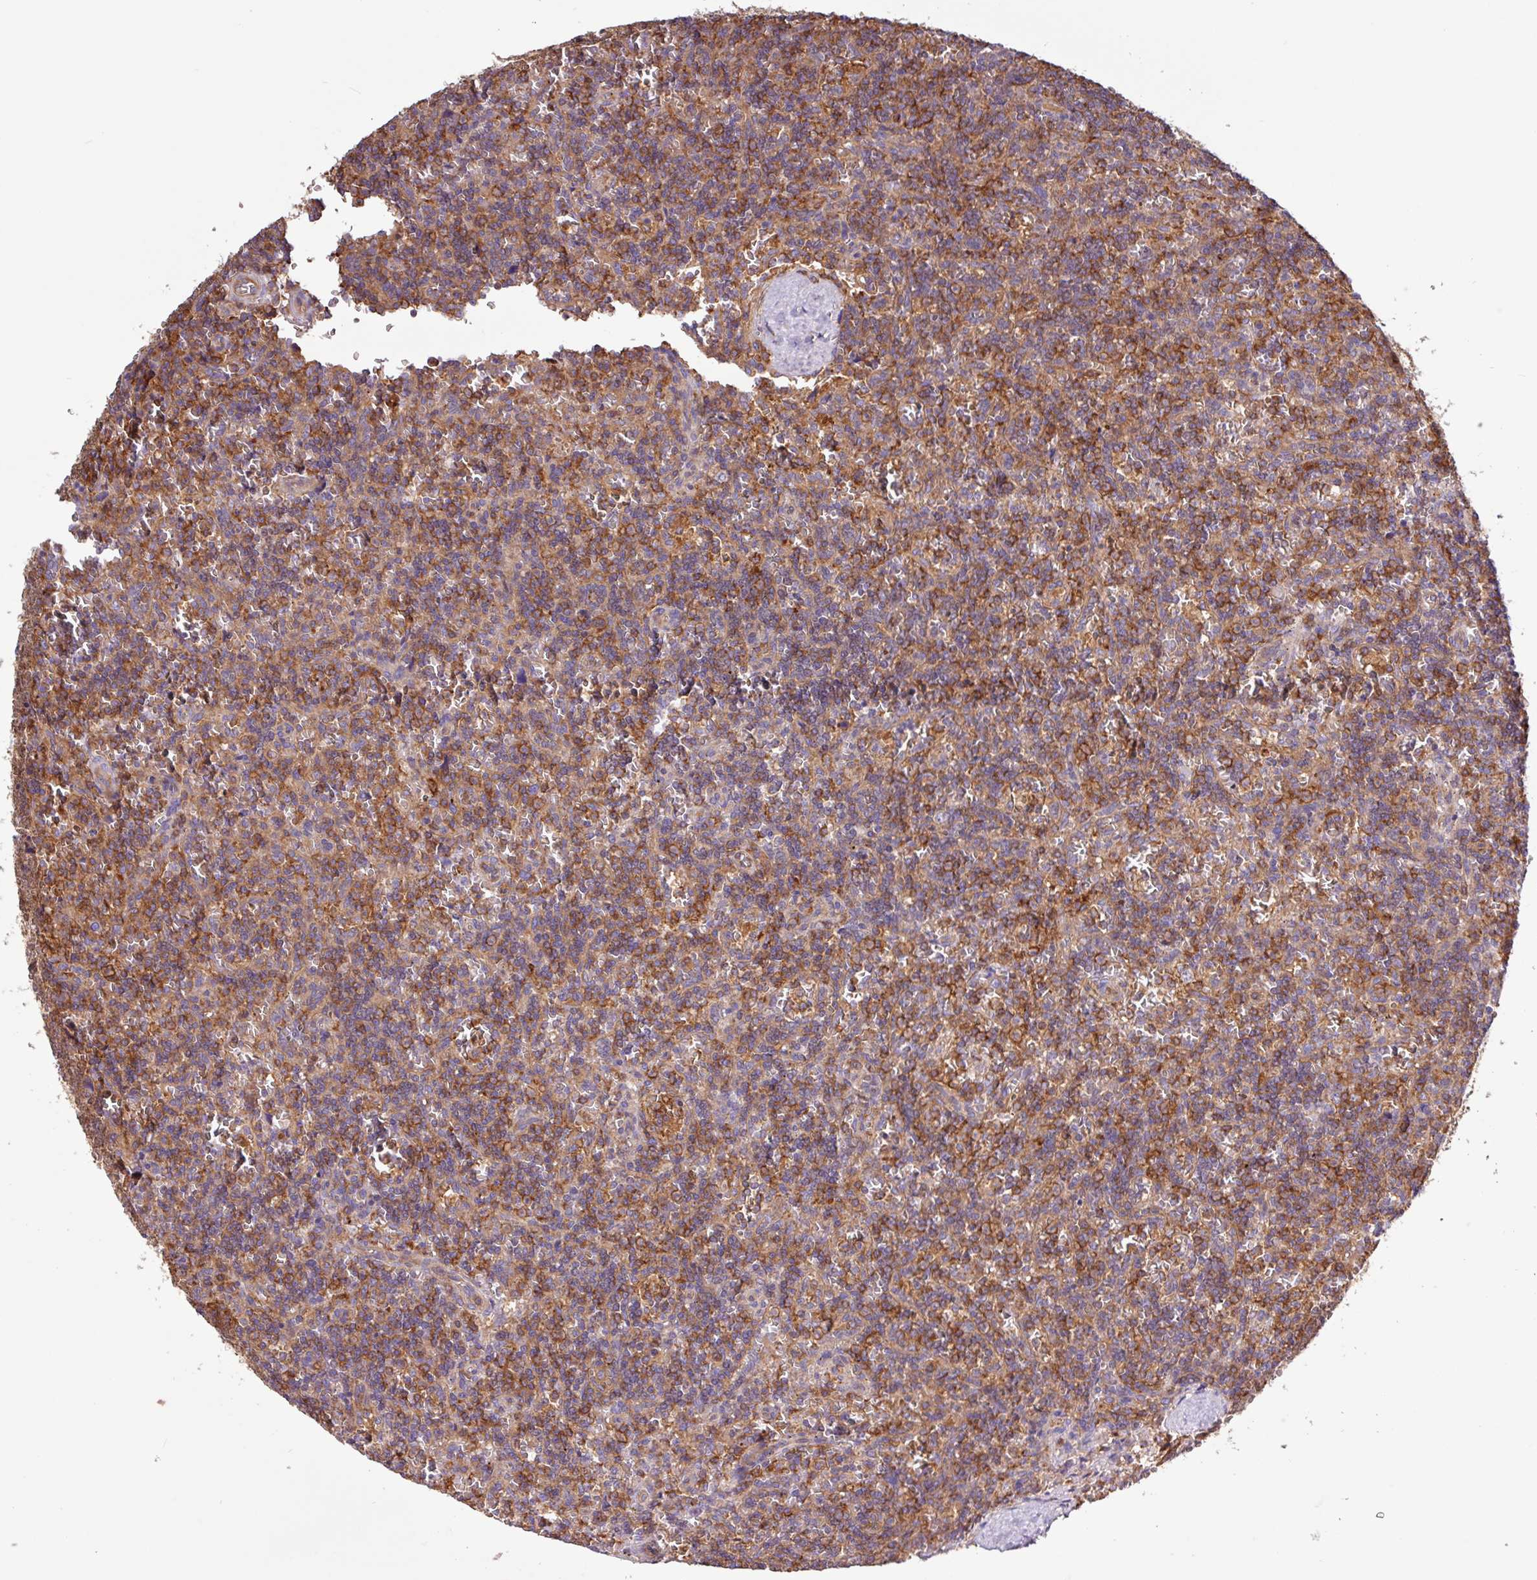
{"staining": {"intensity": "moderate", "quantity": "25%-75%", "location": "cytoplasmic/membranous"}, "tissue": "lymphoma", "cell_type": "Tumor cells", "image_type": "cancer", "snomed": [{"axis": "morphology", "description": "Malignant lymphoma, non-Hodgkin's type, Low grade"}, {"axis": "topography", "description": "Spleen"}], "caption": "The histopathology image exhibits staining of low-grade malignant lymphoma, non-Hodgkin's type, revealing moderate cytoplasmic/membranous protein positivity (brown color) within tumor cells.", "gene": "ACTR3", "patient": {"sex": "male", "age": 73}}